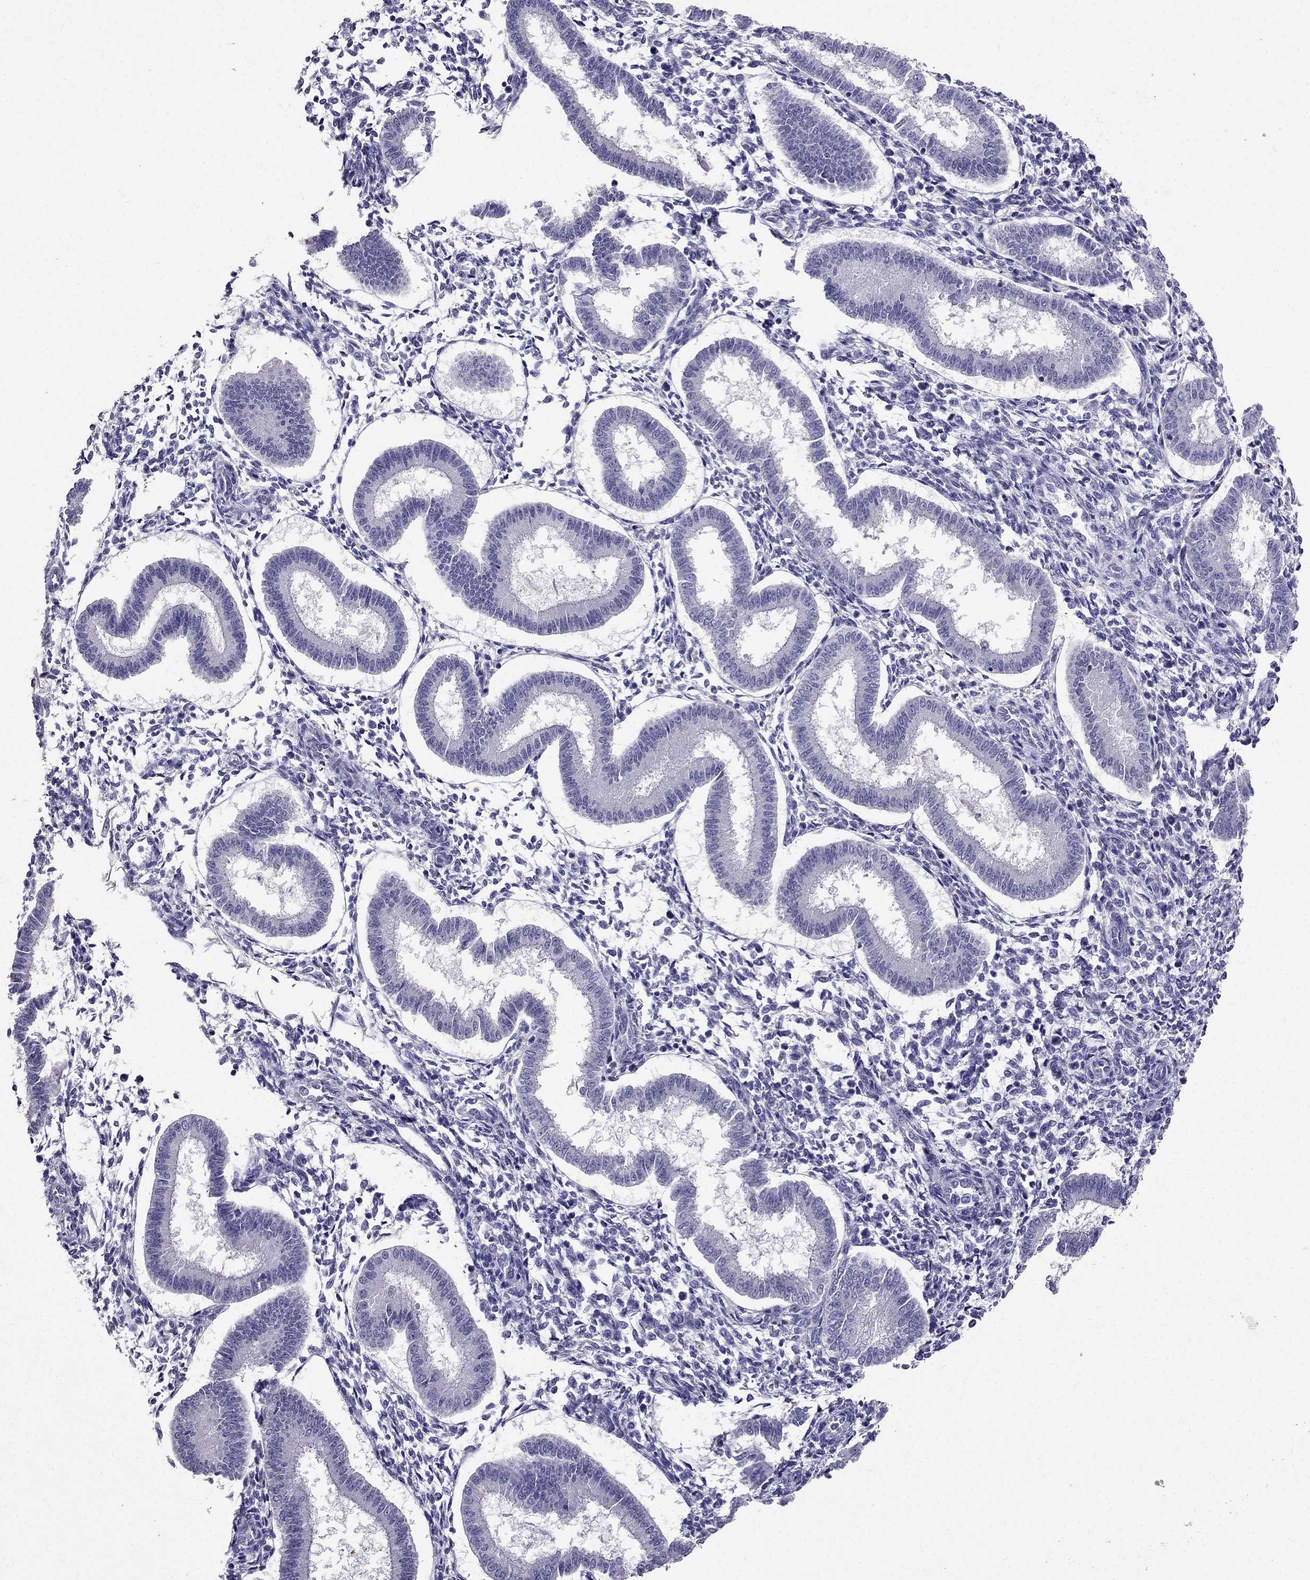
{"staining": {"intensity": "negative", "quantity": "none", "location": "none"}, "tissue": "endometrium", "cell_type": "Cells in endometrial stroma", "image_type": "normal", "snomed": [{"axis": "morphology", "description": "Normal tissue, NOS"}, {"axis": "topography", "description": "Endometrium"}], "caption": "Endometrium stained for a protein using immunohistochemistry shows no expression cells in endometrial stroma.", "gene": "ARID3A", "patient": {"sex": "female", "age": 43}}